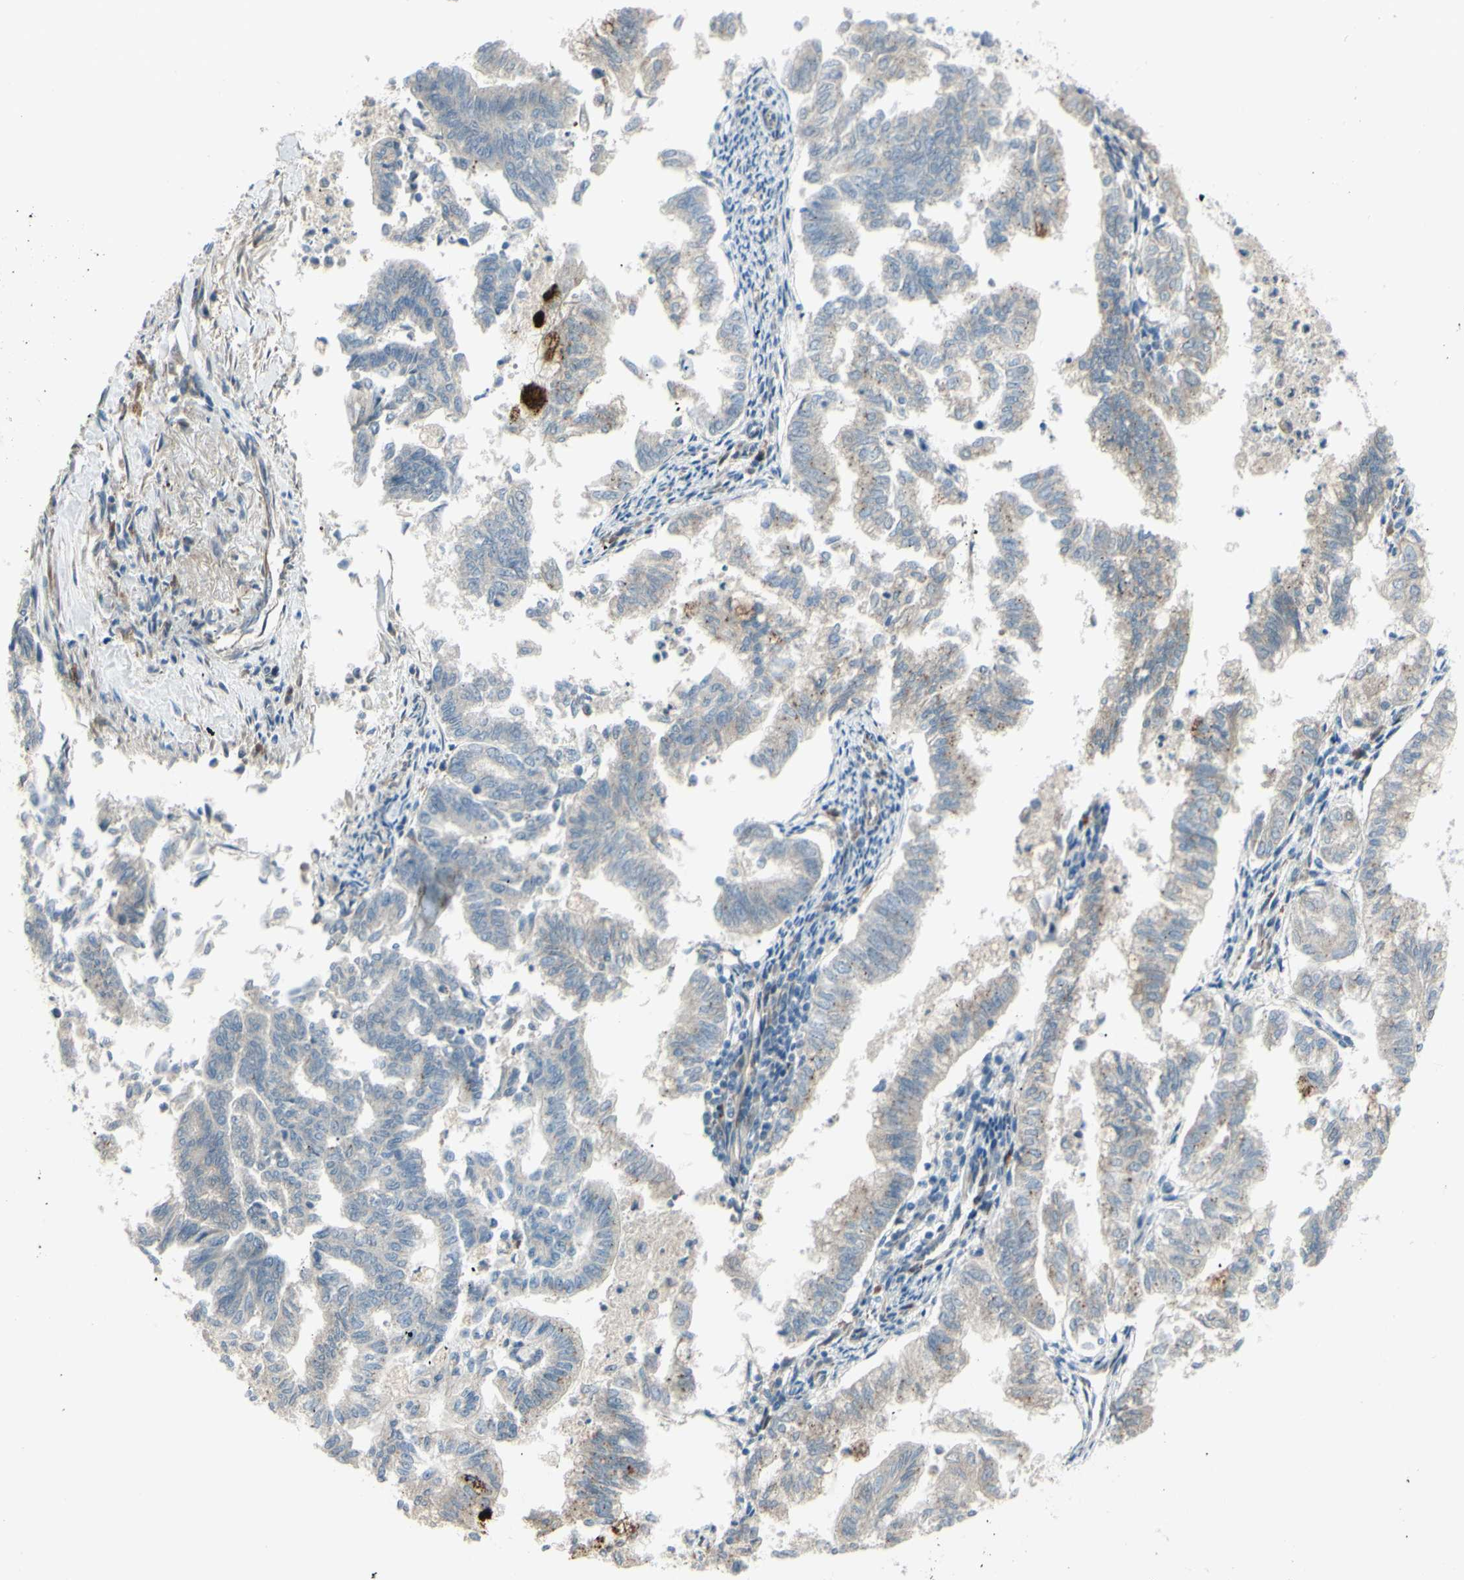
{"staining": {"intensity": "negative", "quantity": "none", "location": "none"}, "tissue": "endometrial cancer", "cell_type": "Tumor cells", "image_type": "cancer", "snomed": [{"axis": "morphology", "description": "Necrosis, NOS"}, {"axis": "morphology", "description": "Adenocarcinoma, NOS"}, {"axis": "topography", "description": "Endometrium"}], "caption": "High magnification brightfield microscopy of endometrial adenocarcinoma stained with DAB (3,3'-diaminobenzidine) (brown) and counterstained with hematoxylin (blue): tumor cells show no significant staining.", "gene": "FGFR2", "patient": {"sex": "female", "age": 79}}